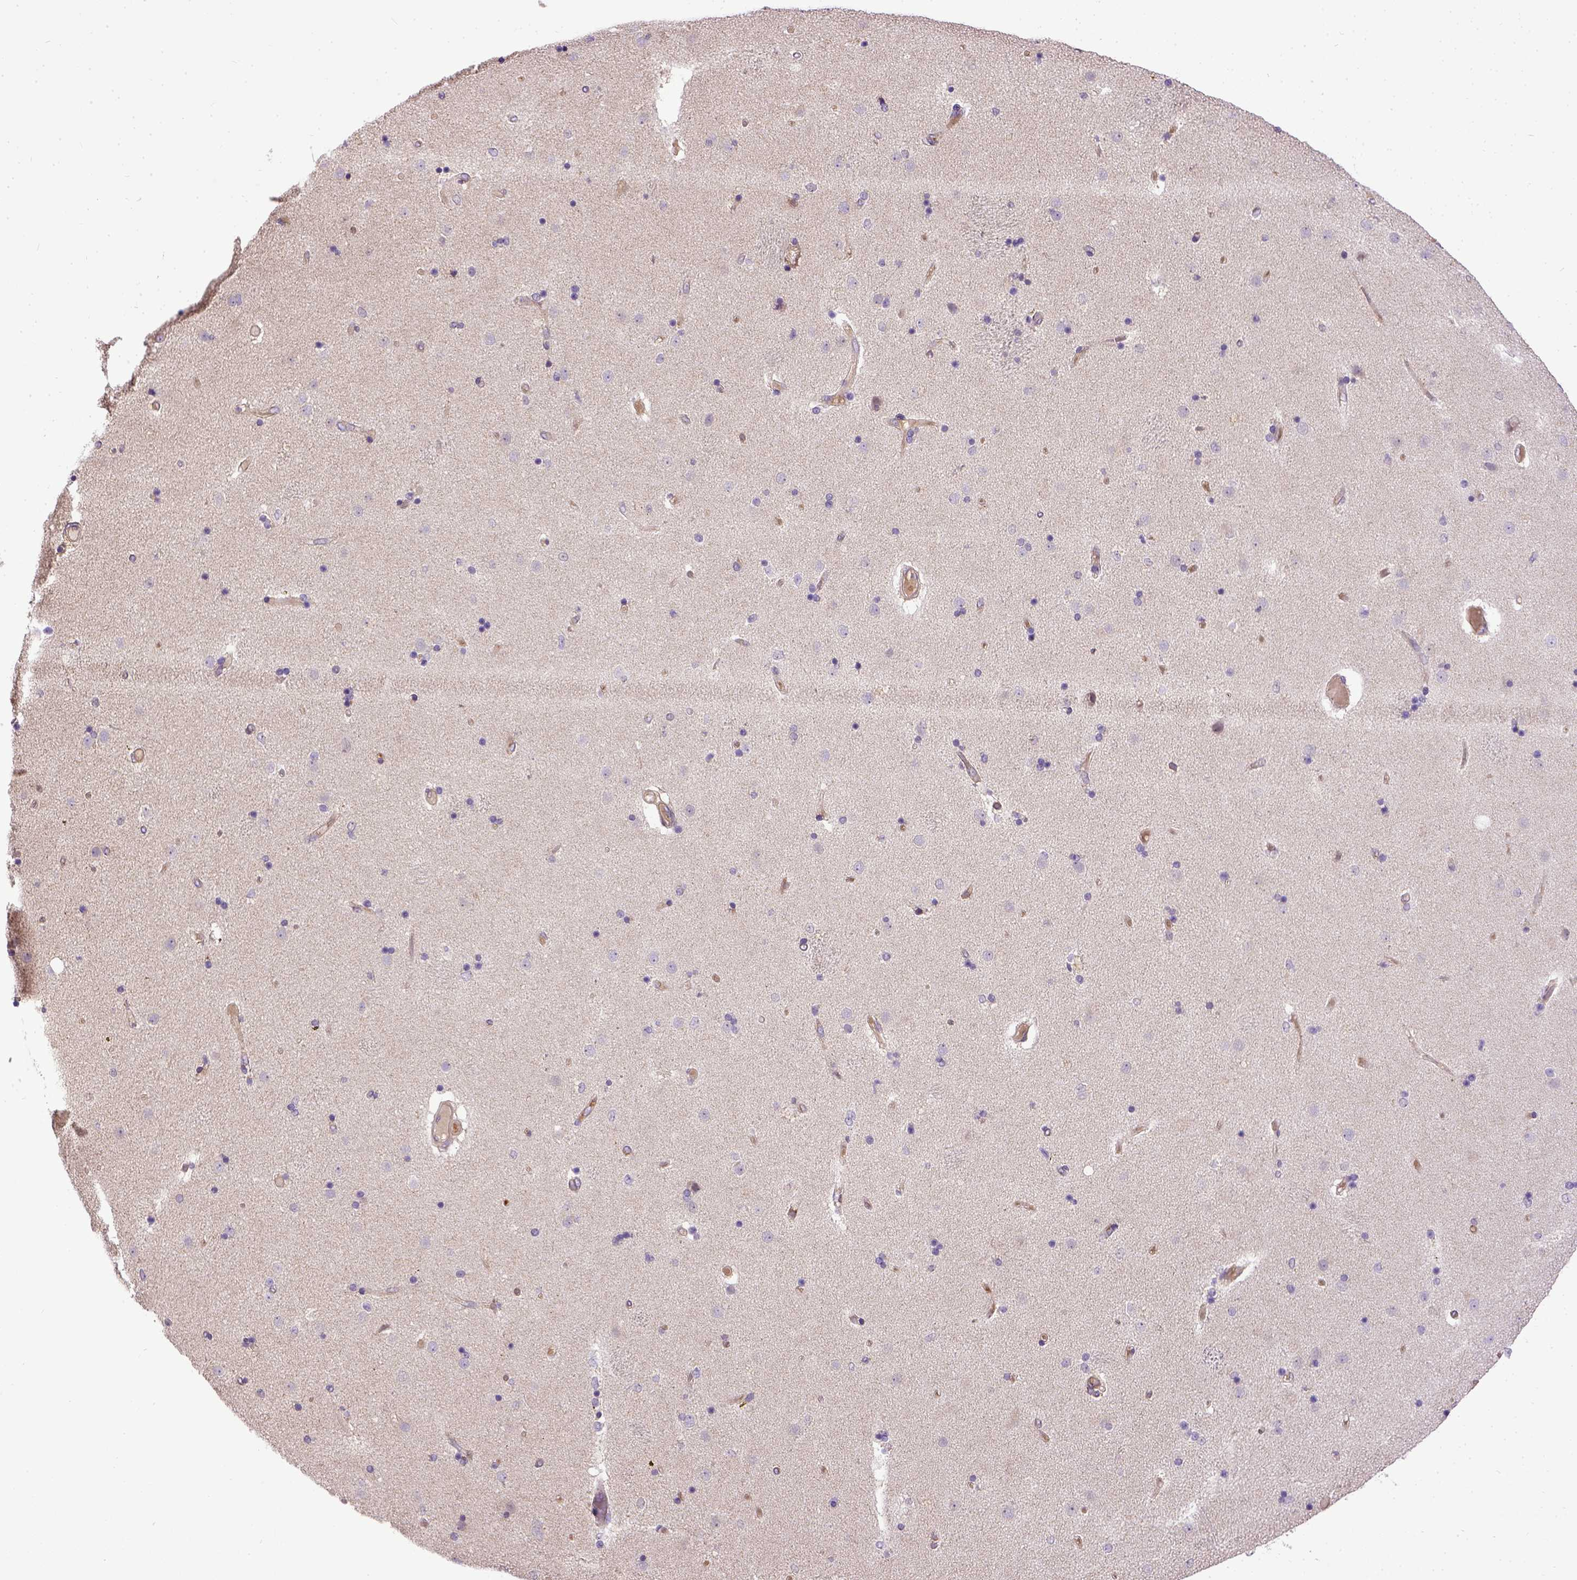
{"staining": {"intensity": "negative", "quantity": "none", "location": "none"}, "tissue": "caudate", "cell_type": "Glial cells", "image_type": "normal", "snomed": [{"axis": "morphology", "description": "Normal tissue, NOS"}, {"axis": "topography", "description": "Lateral ventricle wall"}], "caption": "High magnification brightfield microscopy of benign caudate stained with DAB (3,3'-diaminobenzidine) (brown) and counterstained with hematoxylin (blue): glial cells show no significant expression. (DAB (3,3'-diaminobenzidine) IHC visualized using brightfield microscopy, high magnification).", "gene": "ENG", "patient": {"sex": "female", "age": 71}}